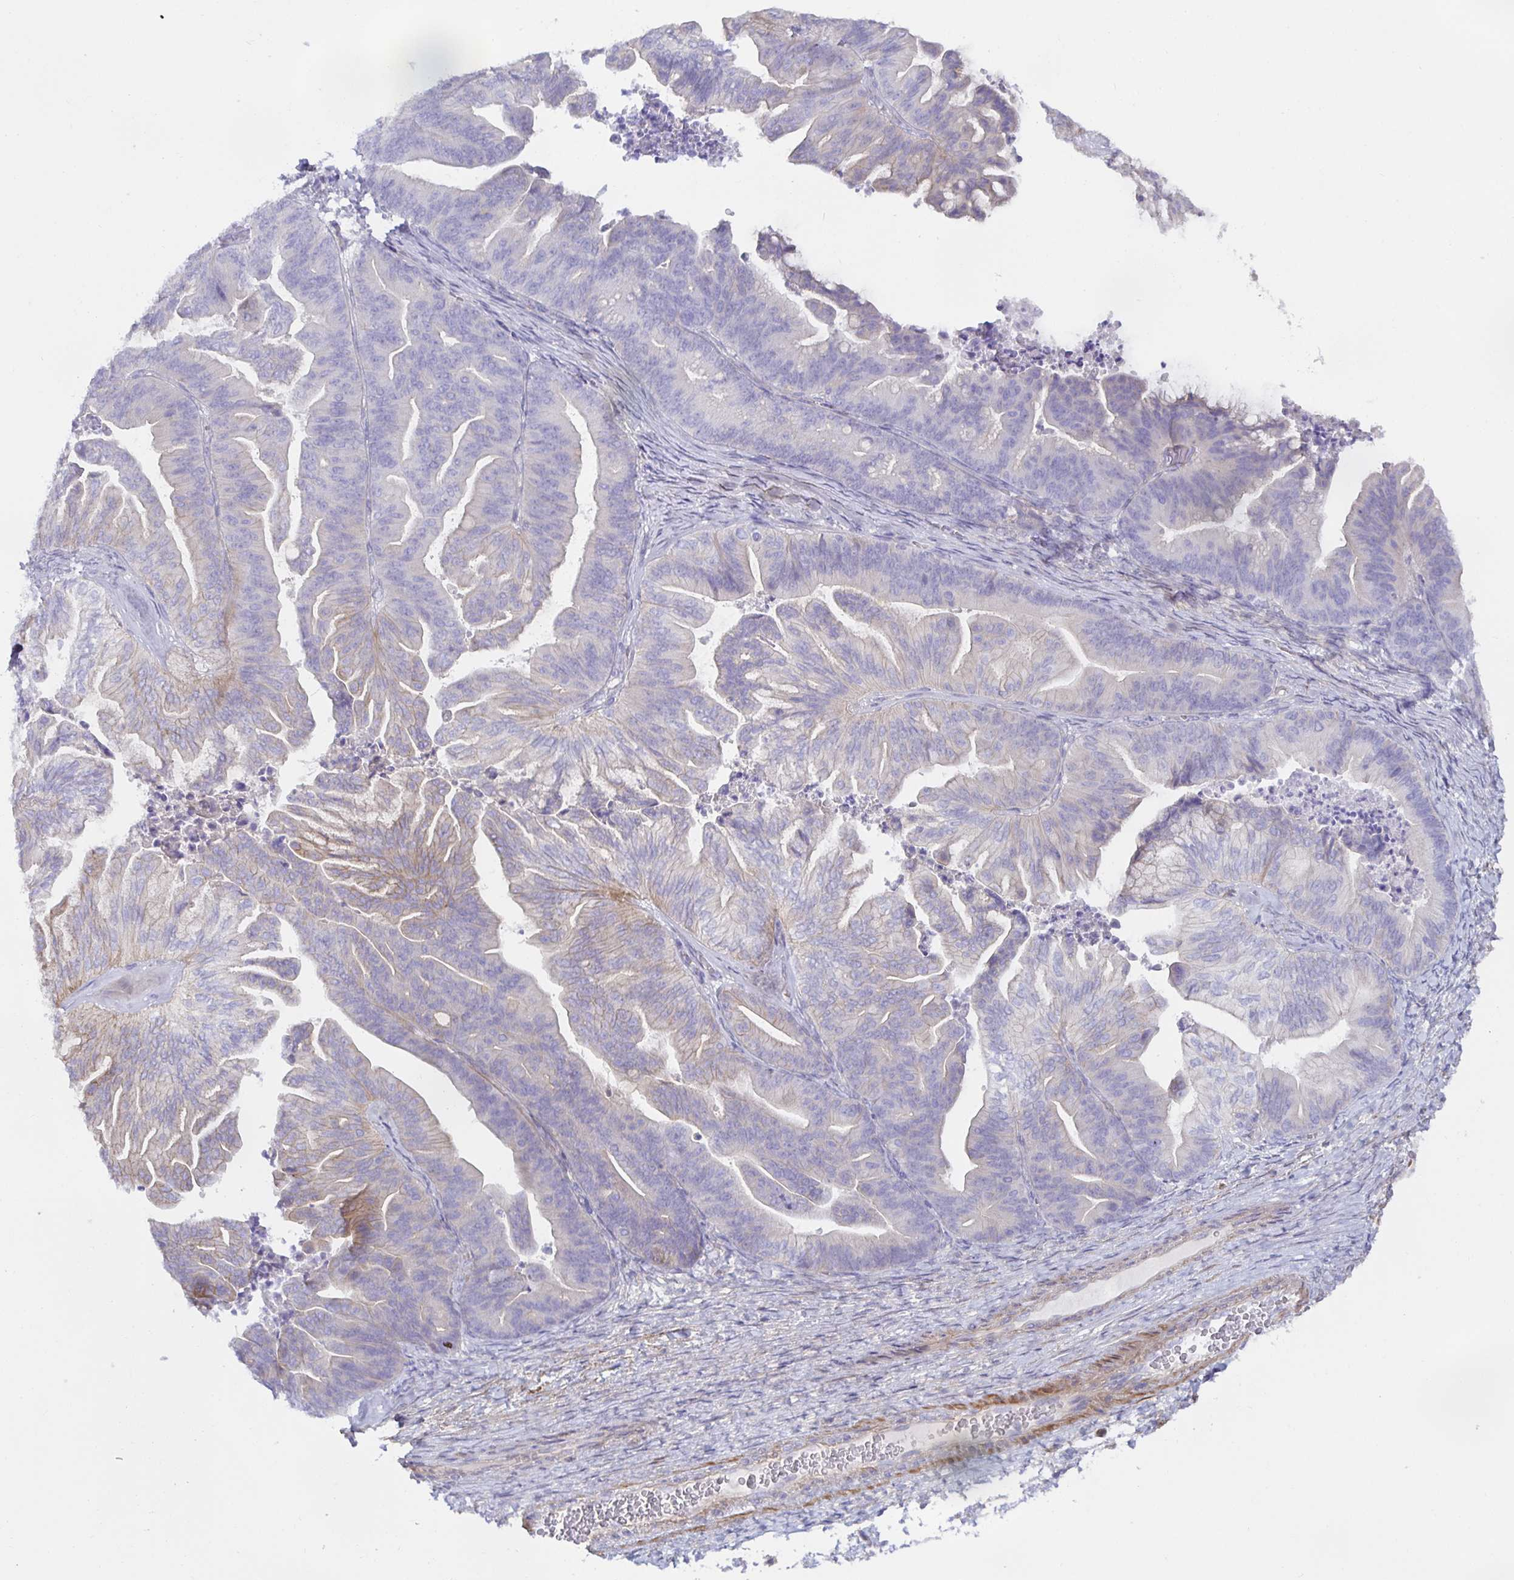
{"staining": {"intensity": "weak", "quantity": "<25%", "location": "cytoplasmic/membranous"}, "tissue": "ovarian cancer", "cell_type": "Tumor cells", "image_type": "cancer", "snomed": [{"axis": "morphology", "description": "Cystadenocarcinoma, mucinous, NOS"}, {"axis": "topography", "description": "Ovary"}], "caption": "Ovarian cancer stained for a protein using immunohistochemistry displays no expression tumor cells.", "gene": "METTL22", "patient": {"sex": "female", "age": 67}}